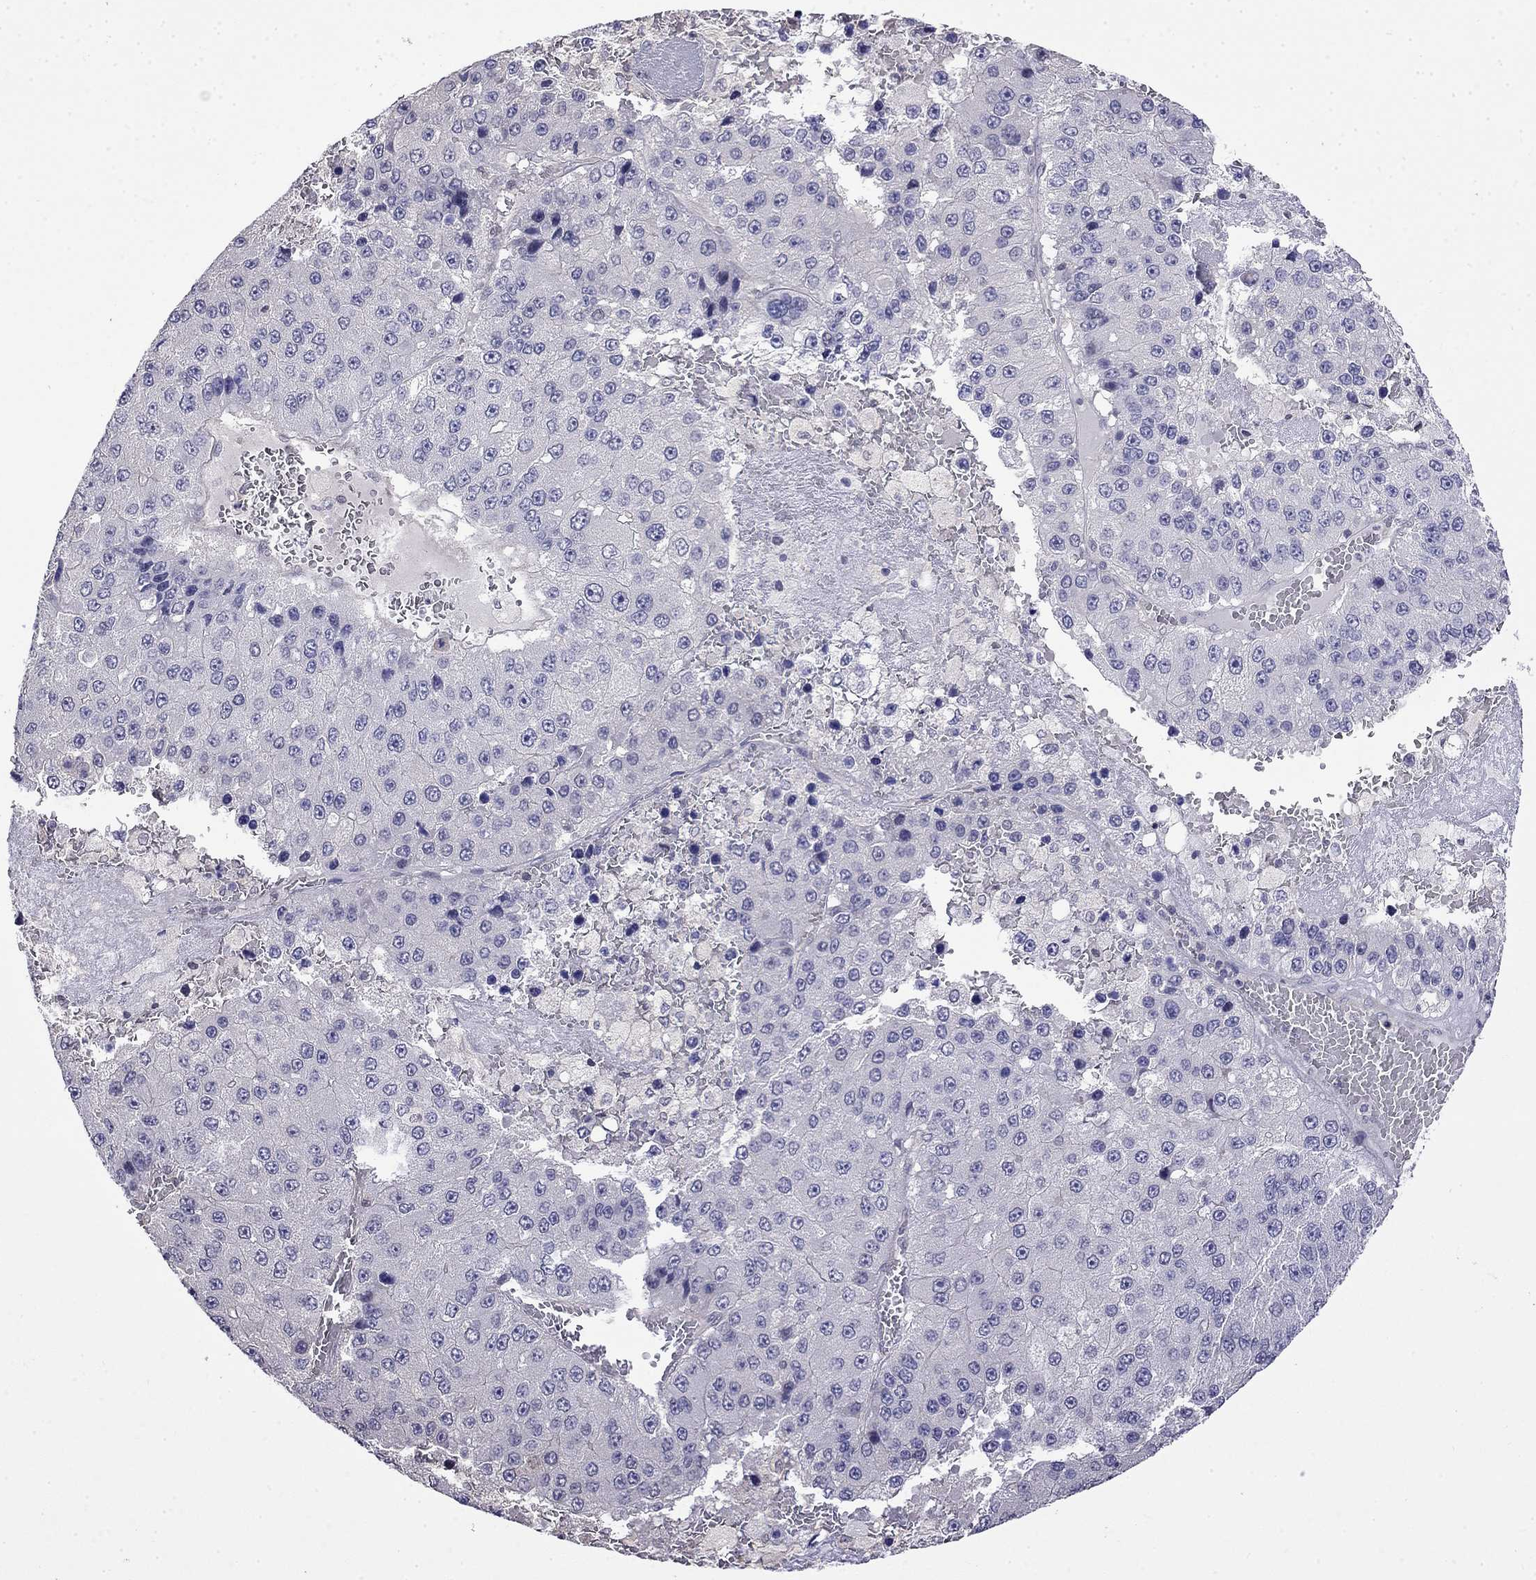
{"staining": {"intensity": "negative", "quantity": "none", "location": "none"}, "tissue": "liver cancer", "cell_type": "Tumor cells", "image_type": "cancer", "snomed": [{"axis": "morphology", "description": "Carcinoma, Hepatocellular, NOS"}, {"axis": "topography", "description": "Liver"}], "caption": "There is no significant positivity in tumor cells of liver hepatocellular carcinoma.", "gene": "GUCA1B", "patient": {"sex": "female", "age": 73}}